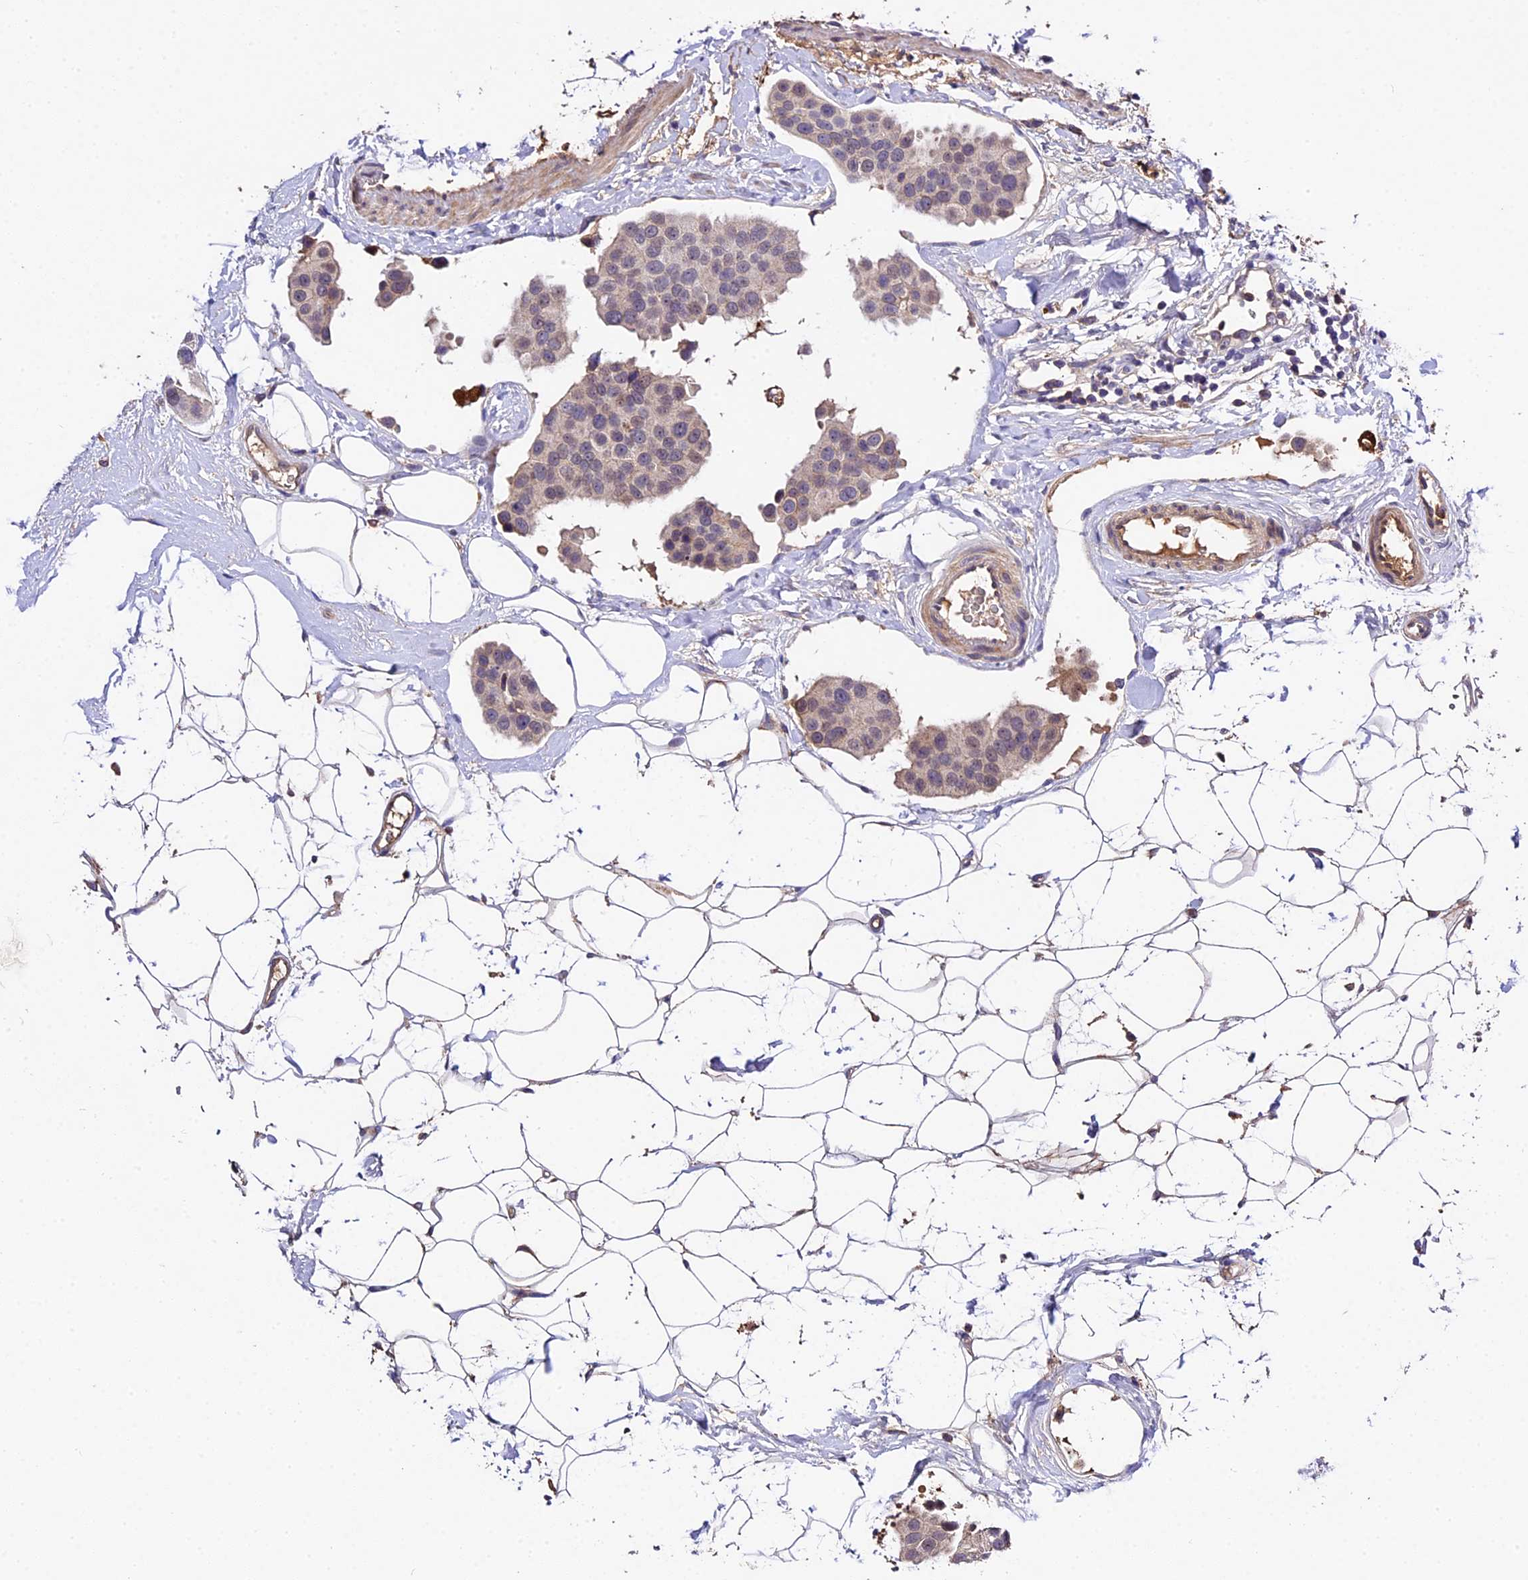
{"staining": {"intensity": "weak", "quantity": "<25%", "location": "cytoplasmic/membranous"}, "tissue": "breast cancer", "cell_type": "Tumor cells", "image_type": "cancer", "snomed": [{"axis": "morphology", "description": "Normal tissue, NOS"}, {"axis": "morphology", "description": "Duct carcinoma"}, {"axis": "topography", "description": "Breast"}], "caption": "Tumor cells show no significant protein expression in breast cancer.", "gene": "CILP2", "patient": {"sex": "female", "age": 39}}